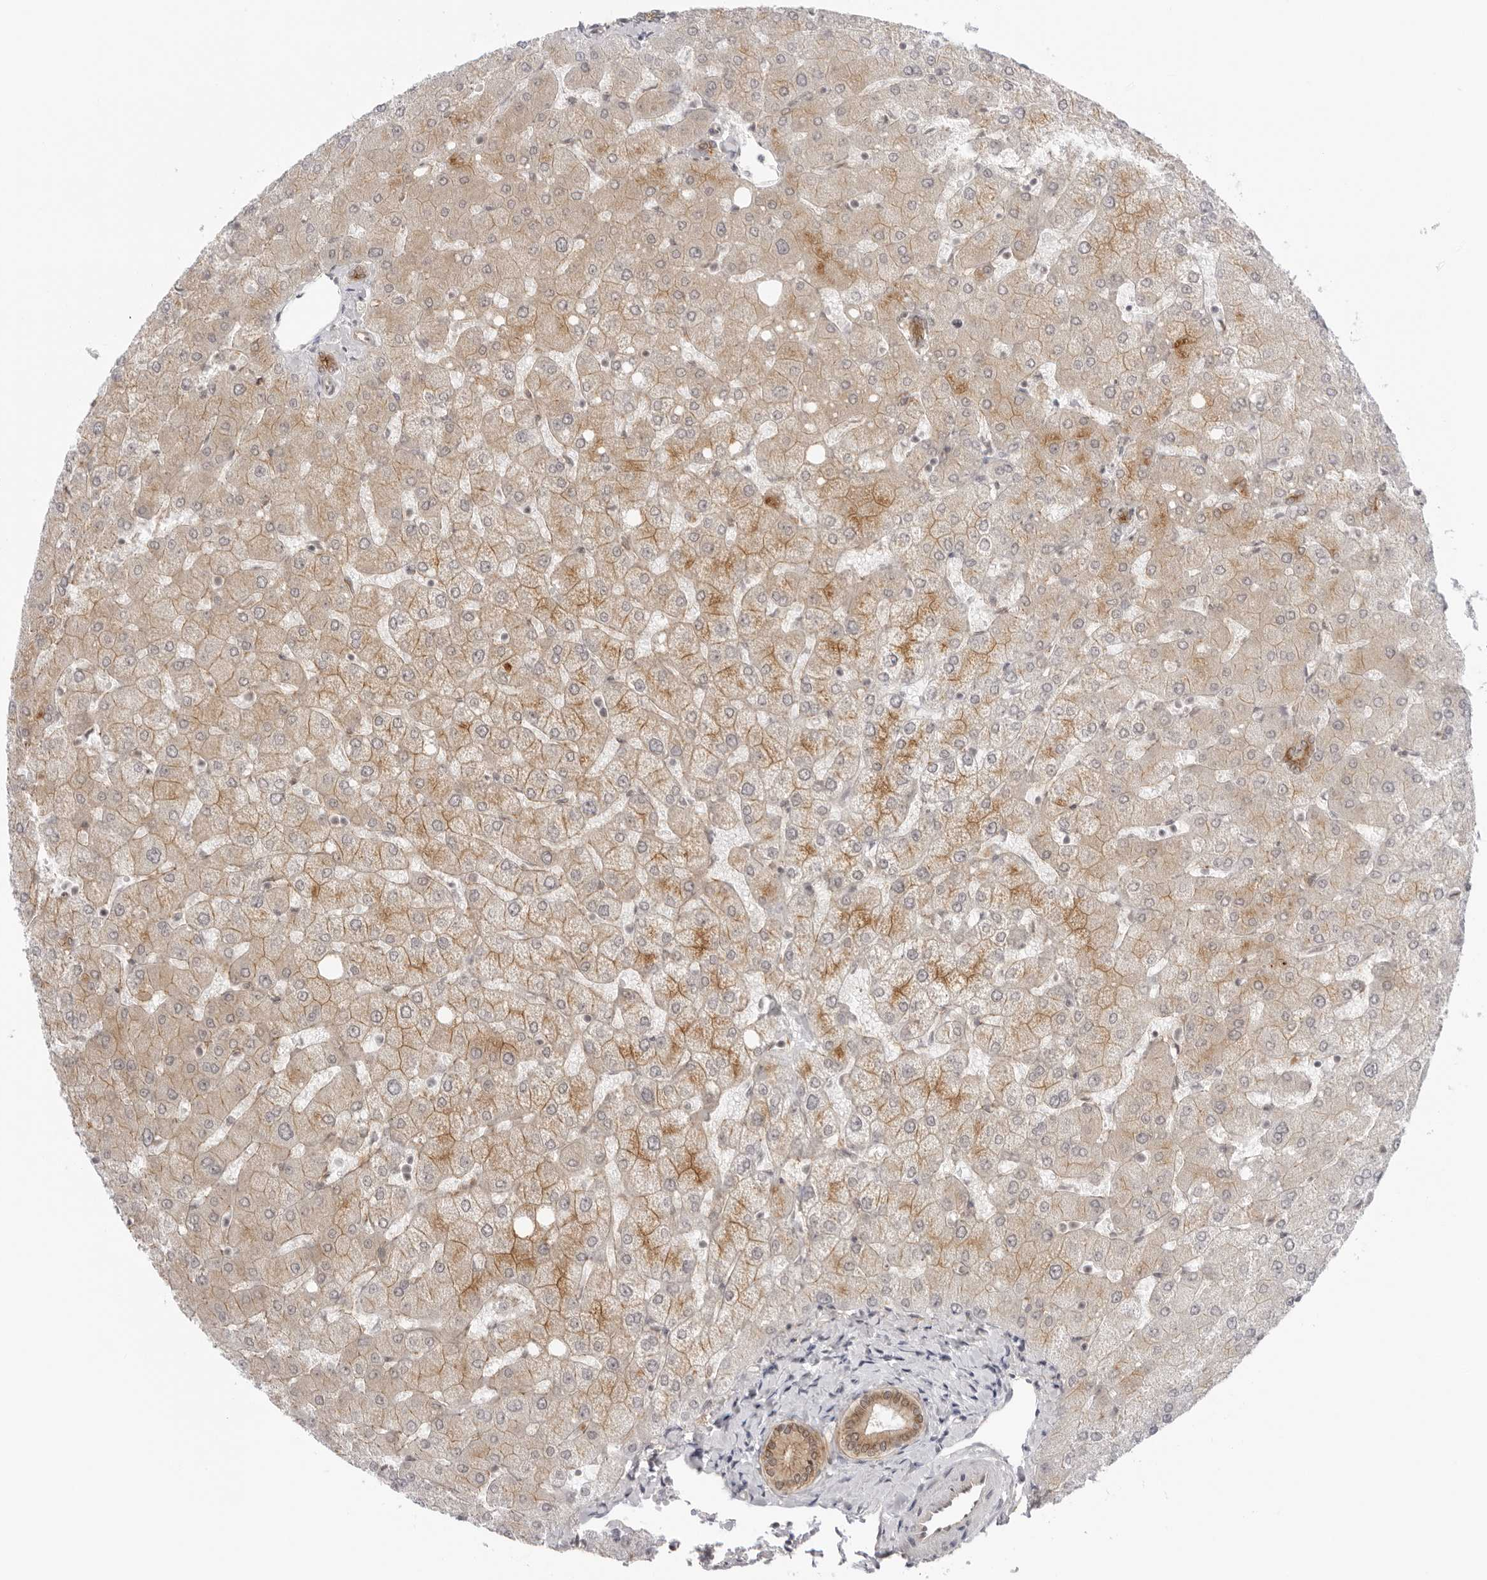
{"staining": {"intensity": "moderate", "quantity": ">75%", "location": "cytoplasmic/membranous,nuclear"}, "tissue": "liver", "cell_type": "Cholangiocytes", "image_type": "normal", "snomed": [{"axis": "morphology", "description": "Normal tissue, NOS"}, {"axis": "topography", "description": "Liver"}], "caption": "Approximately >75% of cholangiocytes in benign liver show moderate cytoplasmic/membranous,nuclear protein expression as visualized by brown immunohistochemical staining.", "gene": "TRAPPC3", "patient": {"sex": "female", "age": 54}}